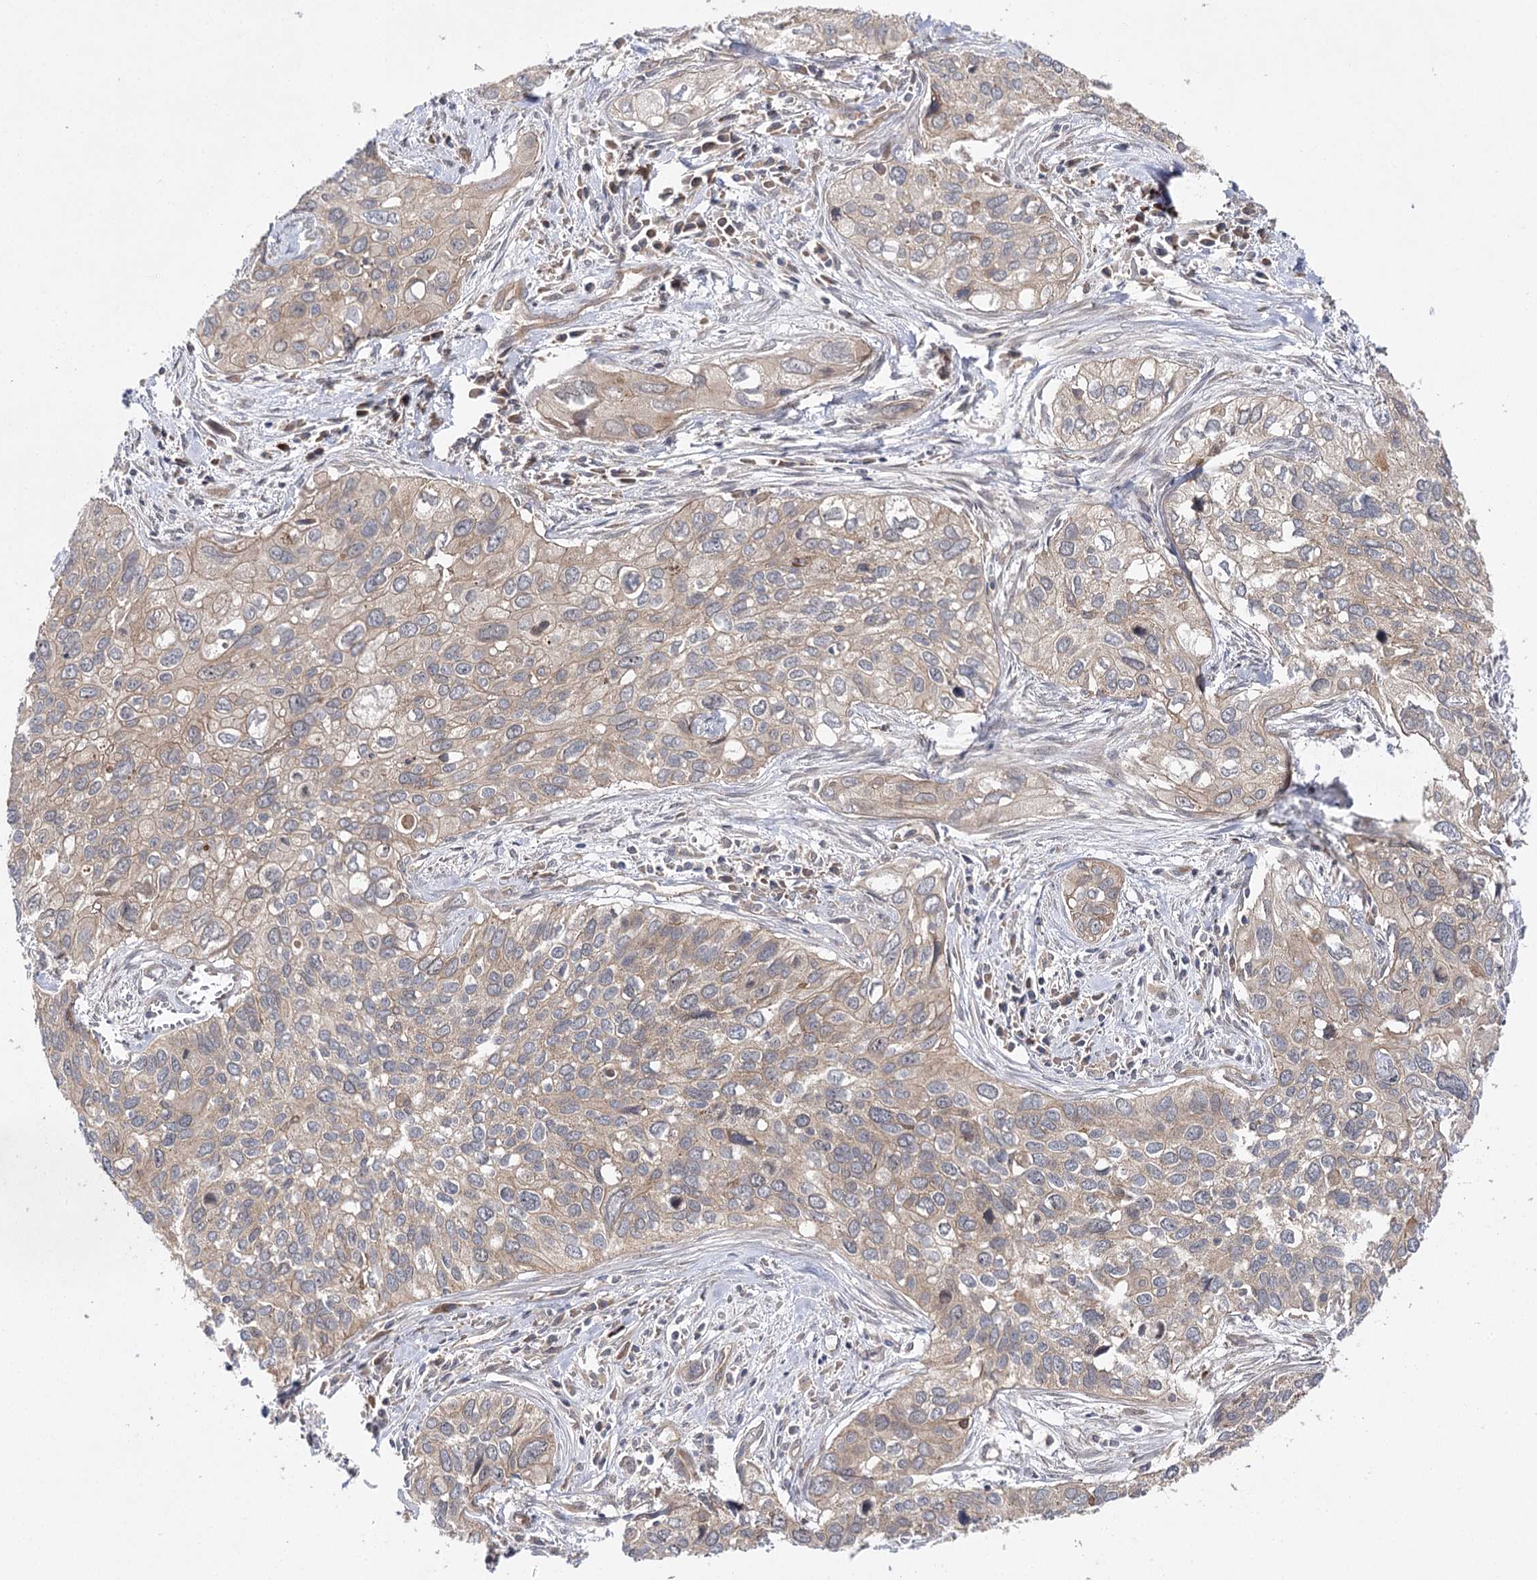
{"staining": {"intensity": "weak", "quantity": ">75%", "location": "cytoplasmic/membranous"}, "tissue": "cervical cancer", "cell_type": "Tumor cells", "image_type": "cancer", "snomed": [{"axis": "morphology", "description": "Squamous cell carcinoma, NOS"}, {"axis": "topography", "description": "Cervix"}], "caption": "Squamous cell carcinoma (cervical) stained with DAB (3,3'-diaminobenzidine) immunohistochemistry (IHC) shows low levels of weak cytoplasmic/membranous expression in approximately >75% of tumor cells.", "gene": "BCR", "patient": {"sex": "female", "age": 55}}